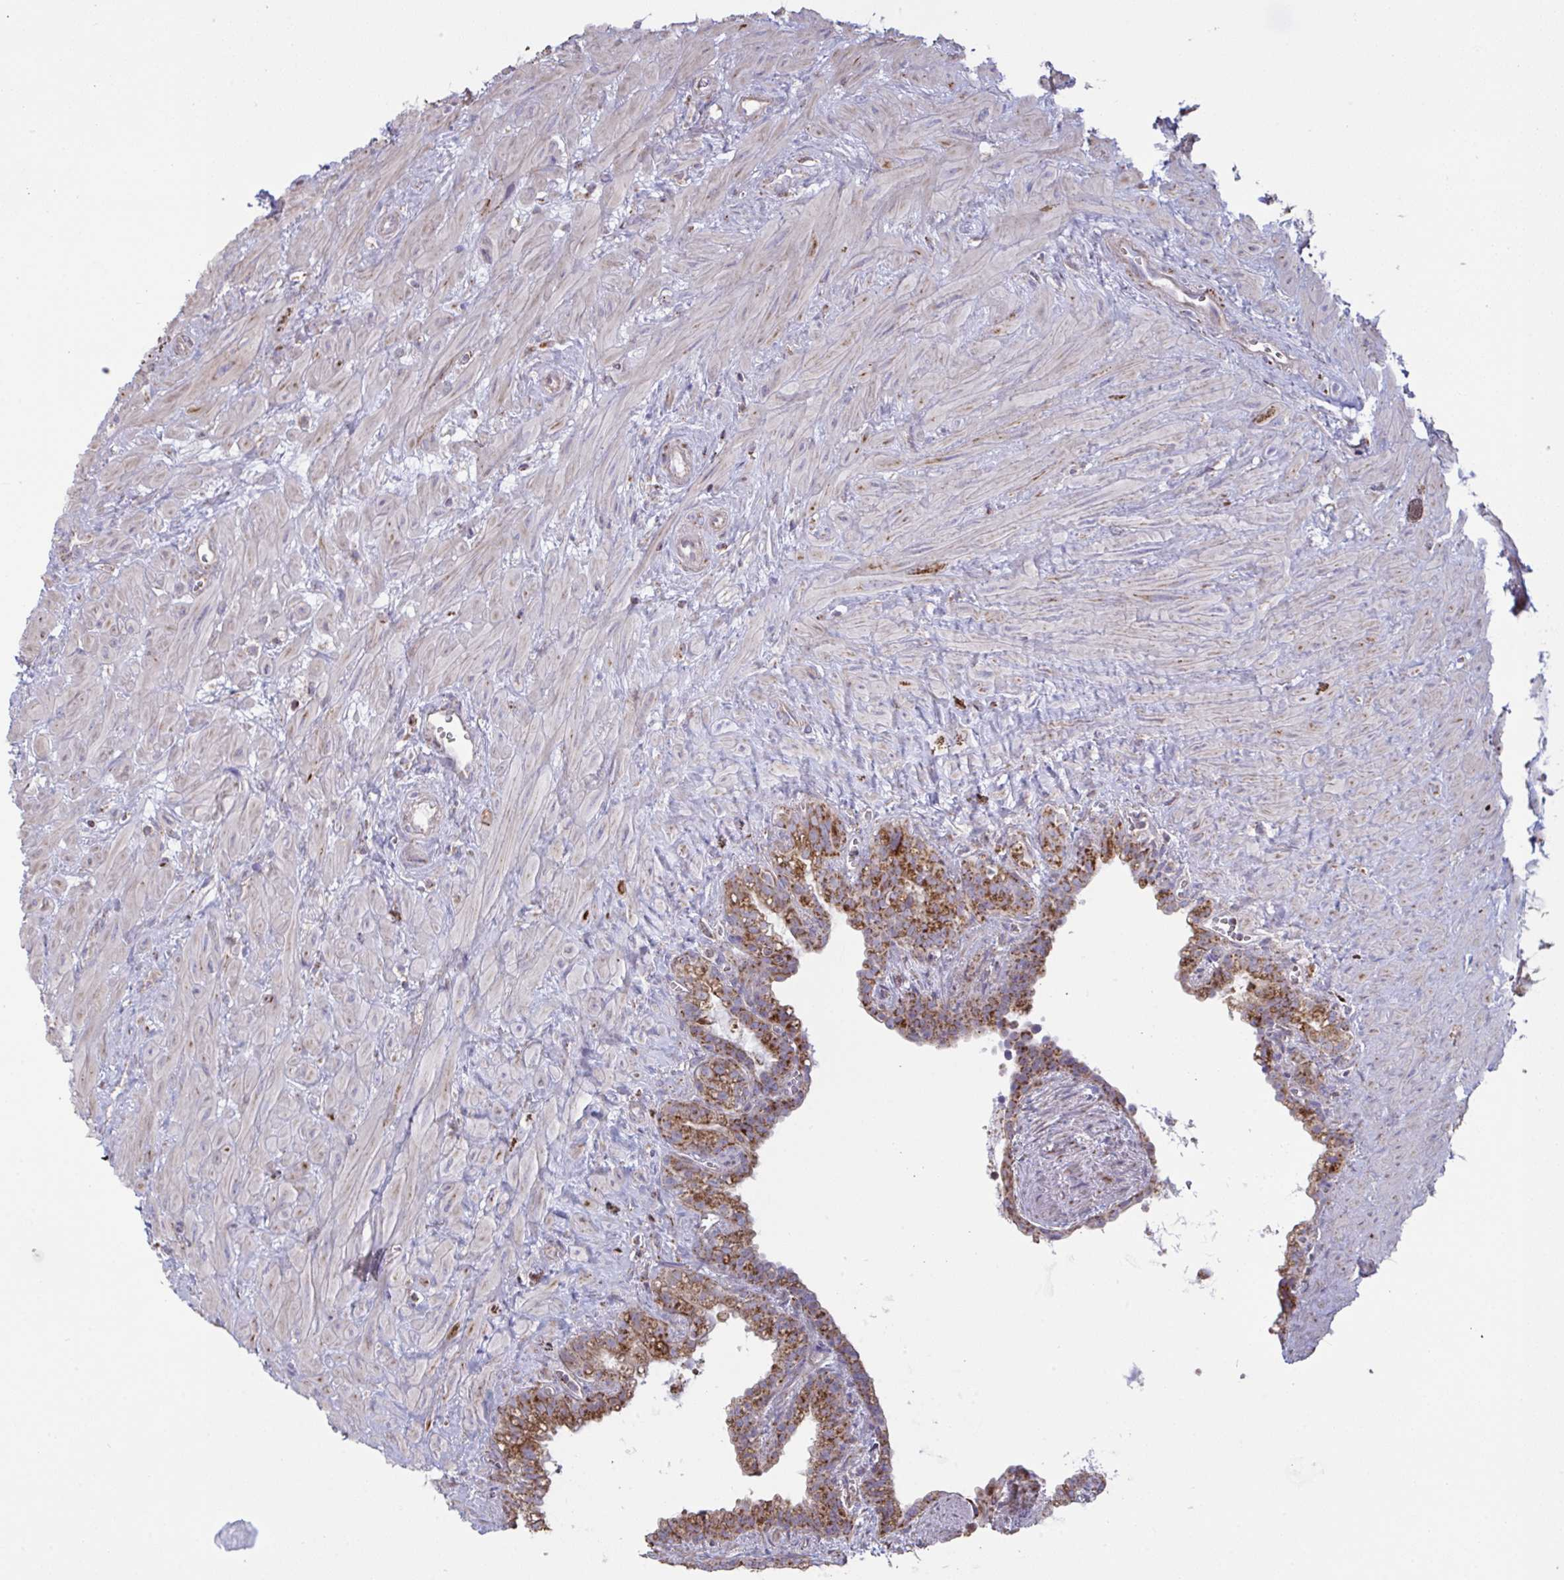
{"staining": {"intensity": "strong", "quantity": "25%-75%", "location": "cytoplasmic/membranous"}, "tissue": "seminal vesicle", "cell_type": "Glandular cells", "image_type": "normal", "snomed": [{"axis": "morphology", "description": "Normal tissue, NOS"}, {"axis": "topography", "description": "Seminal veicle"}], "caption": "Seminal vesicle was stained to show a protein in brown. There is high levels of strong cytoplasmic/membranous expression in about 25%-75% of glandular cells. The protein of interest is shown in brown color, while the nuclei are stained blue.", "gene": "MICOS10", "patient": {"sex": "male", "age": 76}}